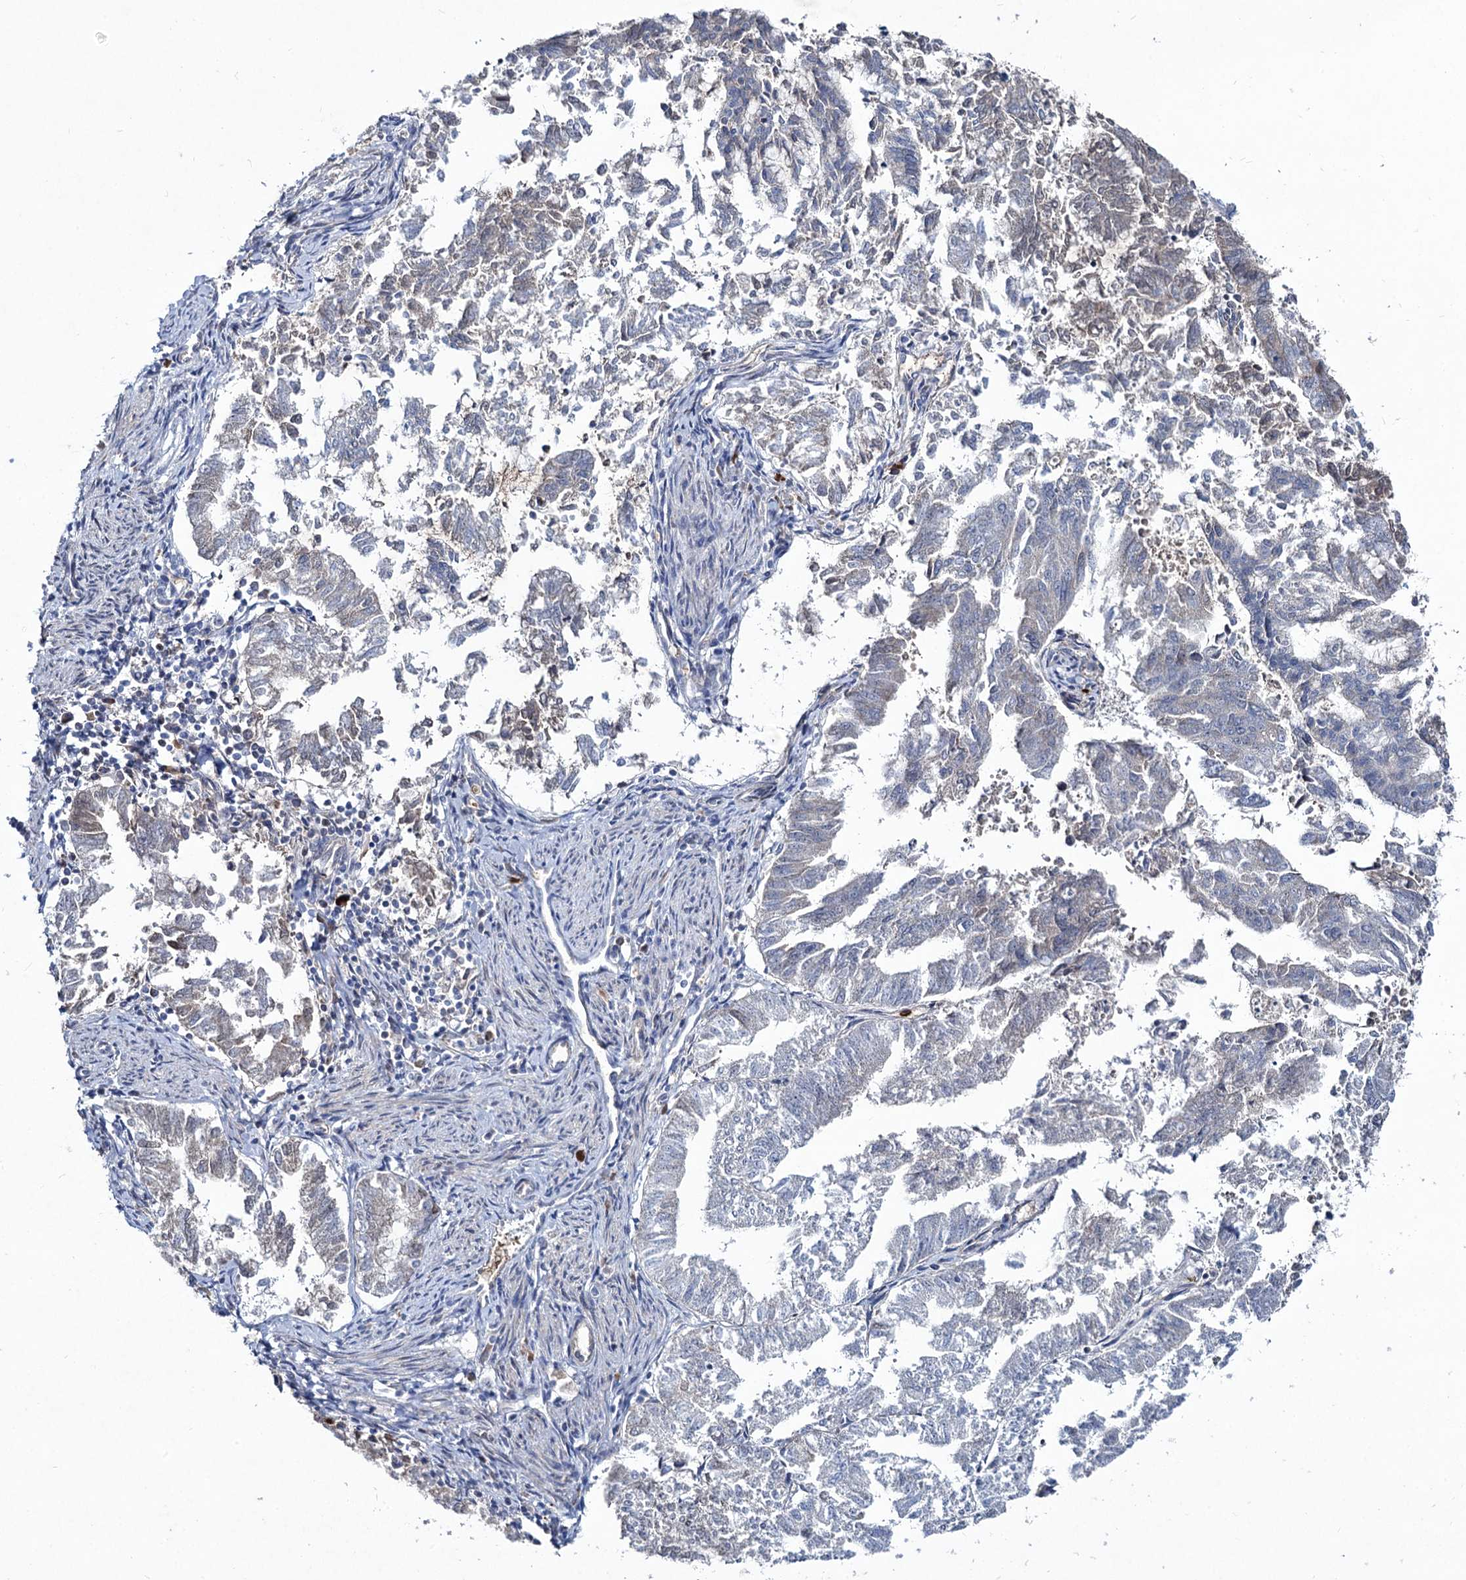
{"staining": {"intensity": "negative", "quantity": "none", "location": "none"}, "tissue": "endometrial cancer", "cell_type": "Tumor cells", "image_type": "cancer", "snomed": [{"axis": "morphology", "description": "Adenocarcinoma, NOS"}, {"axis": "topography", "description": "Endometrium"}], "caption": "The histopathology image demonstrates no significant positivity in tumor cells of adenocarcinoma (endometrial).", "gene": "RNF6", "patient": {"sex": "female", "age": 79}}